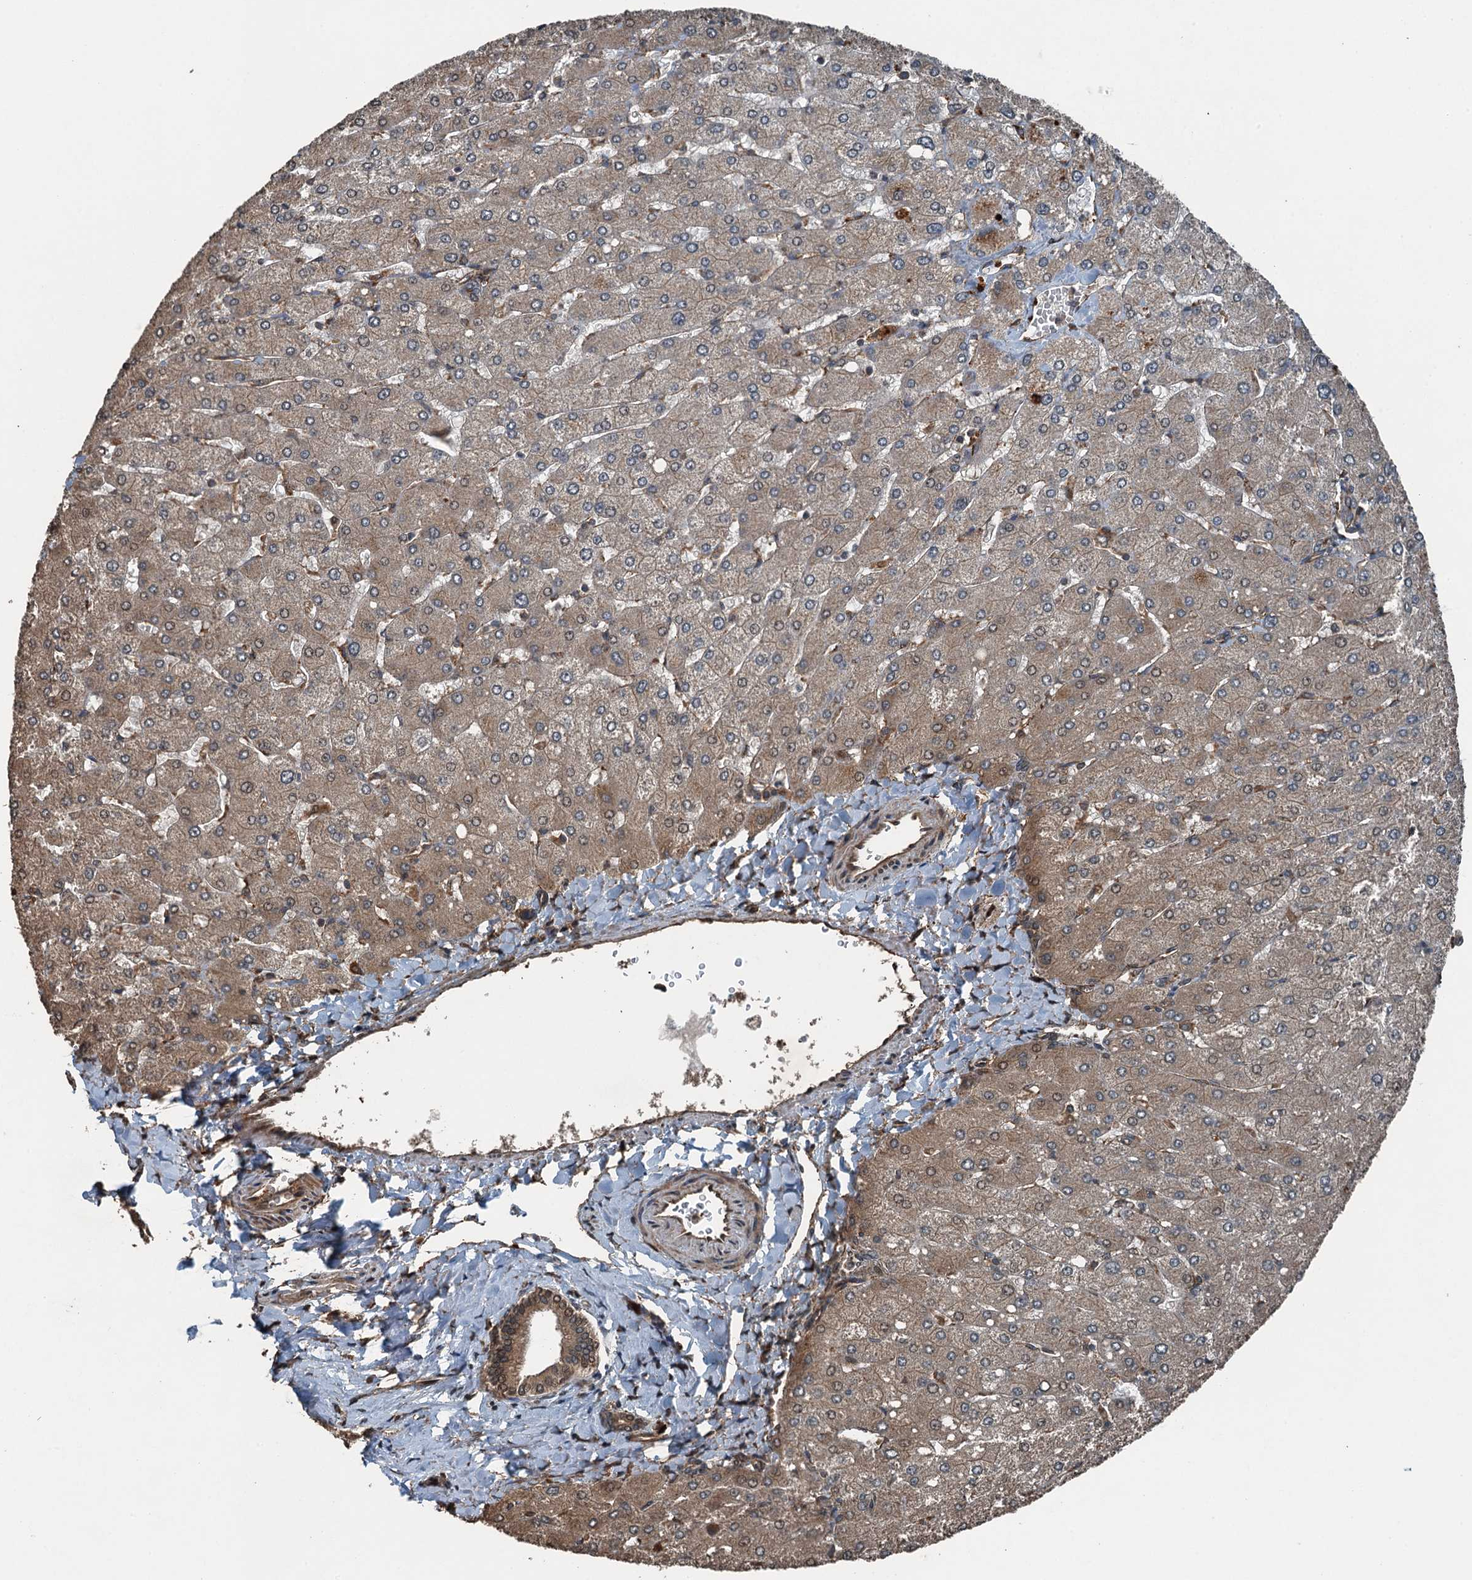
{"staining": {"intensity": "moderate", "quantity": ">75%", "location": "cytoplasmic/membranous"}, "tissue": "liver", "cell_type": "Cholangiocytes", "image_type": "normal", "snomed": [{"axis": "morphology", "description": "Normal tissue, NOS"}, {"axis": "topography", "description": "Liver"}], "caption": "Immunohistochemical staining of normal liver shows medium levels of moderate cytoplasmic/membranous expression in about >75% of cholangiocytes. (IHC, brightfield microscopy, high magnification).", "gene": "TCTN1", "patient": {"sex": "male", "age": 55}}